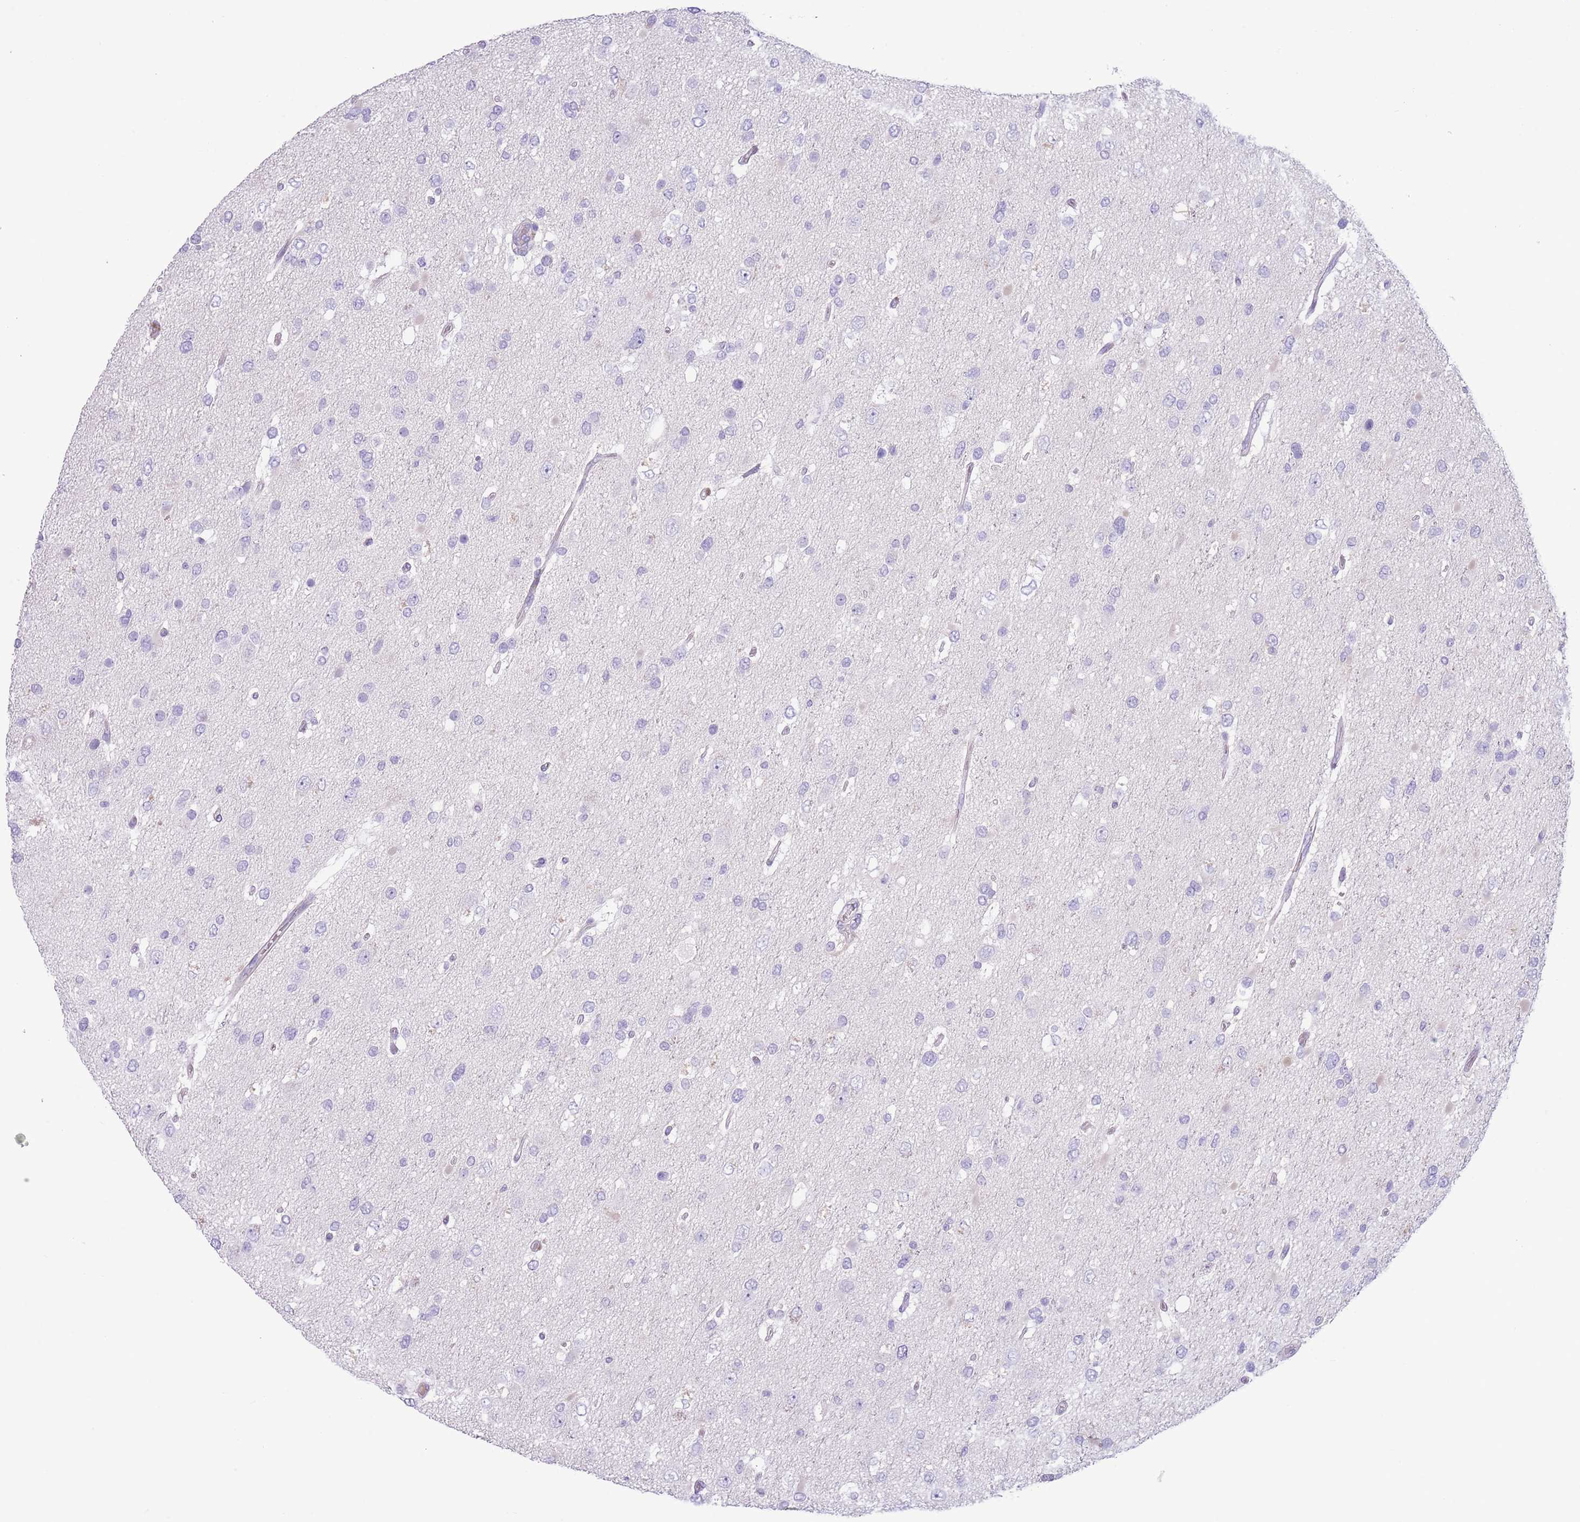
{"staining": {"intensity": "negative", "quantity": "none", "location": "none"}, "tissue": "glioma", "cell_type": "Tumor cells", "image_type": "cancer", "snomed": [{"axis": "morphology", "description": "Glioma, malignant, High grade"}, {"axis": "topography", "description": "Brain"}], "caption": "The IHC histopathology image has no significant positivity in tumor cells of malignant high-grade glioma tissue.", "gene": "OR6M1", "patient": {"sex": "male", "age": 53}}